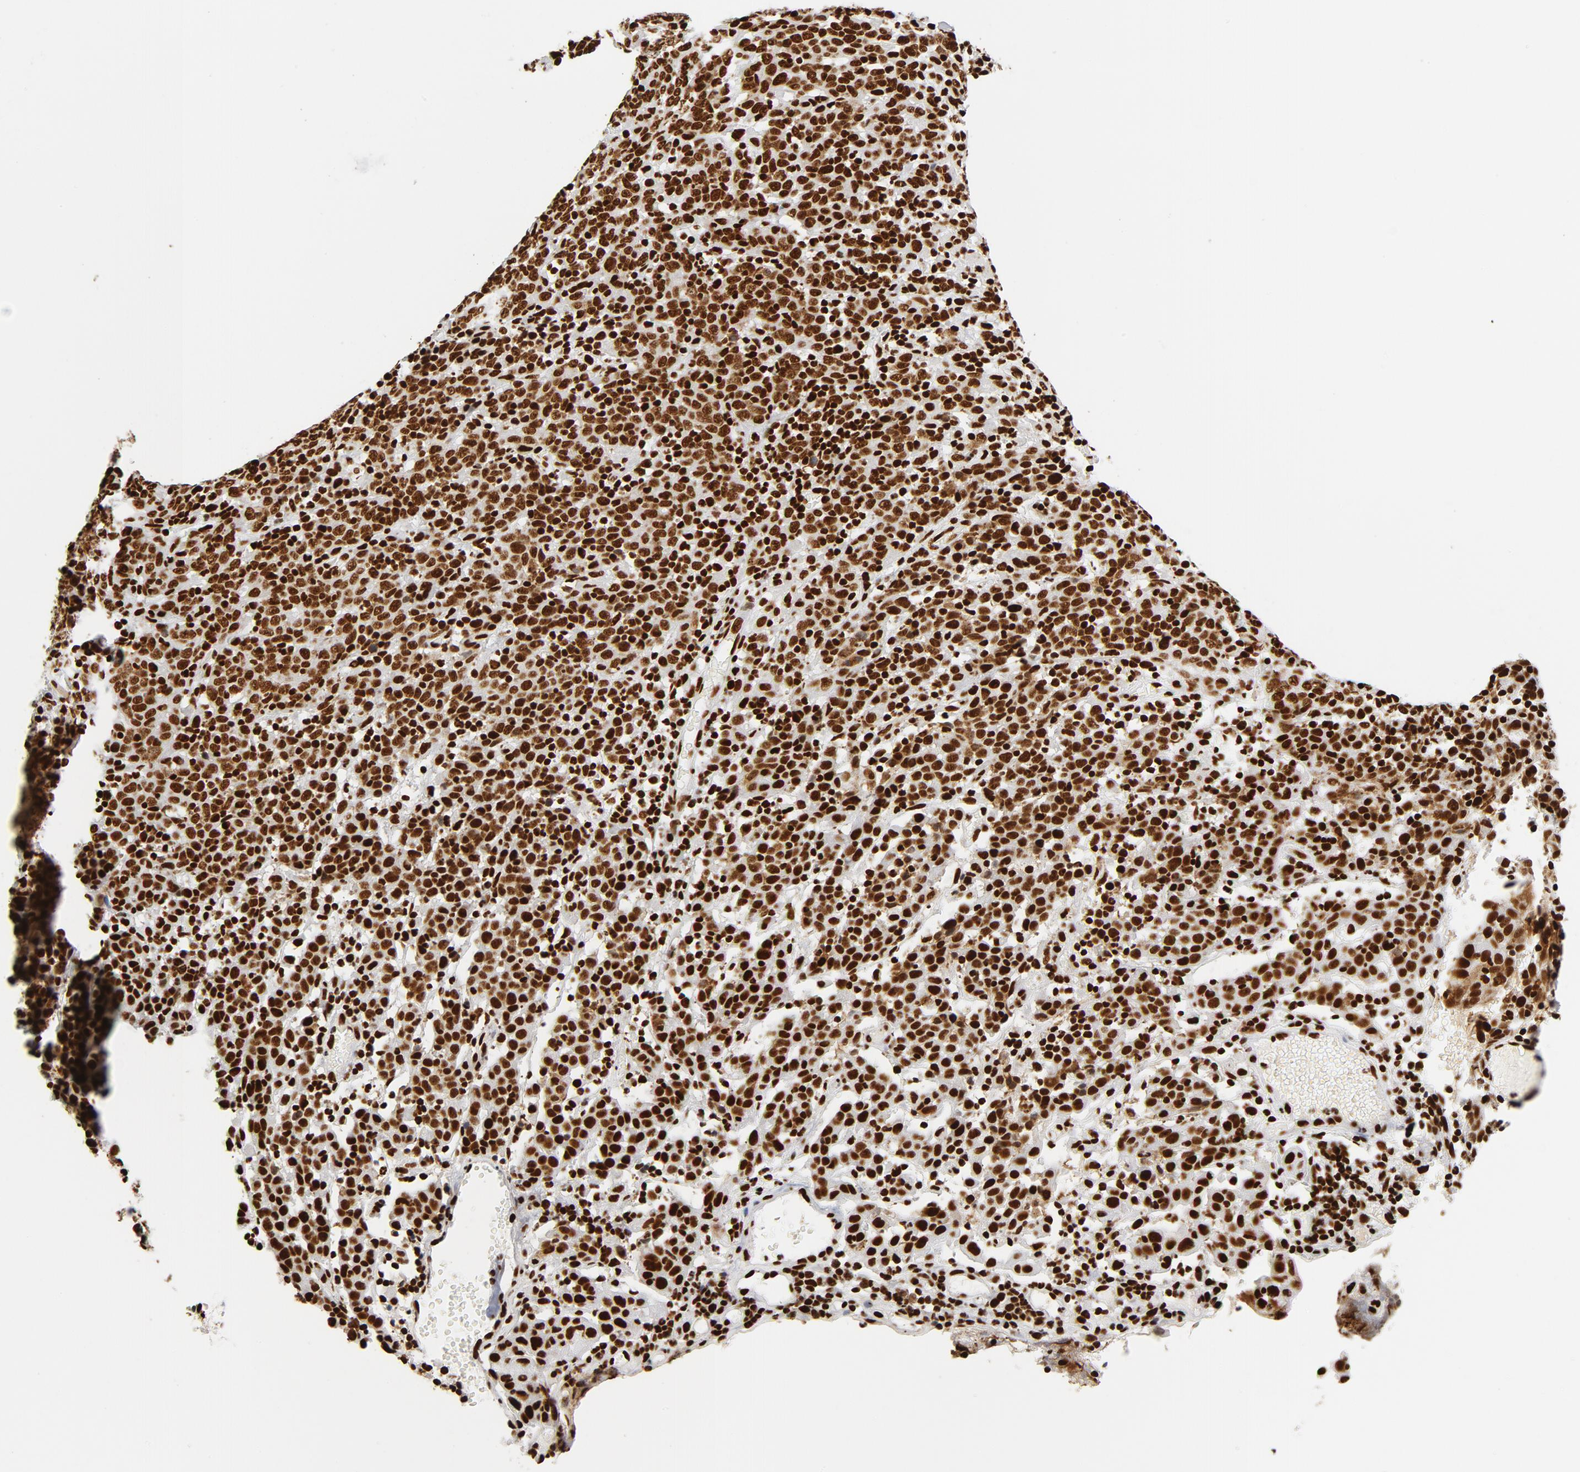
{"staining": {"intensity": "strong", "quantity": ">75%", "location": "cytoplasmic/membranous,nuclear"}, "tissue": "cervical cancer", "cell_type": "Tumor cells", "image_type": "cancer", "snomed": [{"axis": "morphology", "description": "Normal tissue, NOS"}, {"axis": "morphology", "description": "Squamous cell carcinoma, NOS"}, {"axis": "topography", "description": "Cervix"}], "caption": "Cervical cancer (squamous cell carcinoma) stained with a protein marker shows strong staining in tumor cells.", "gene": "XRCC6", "patient": {"sex": "female", "age": 67}}